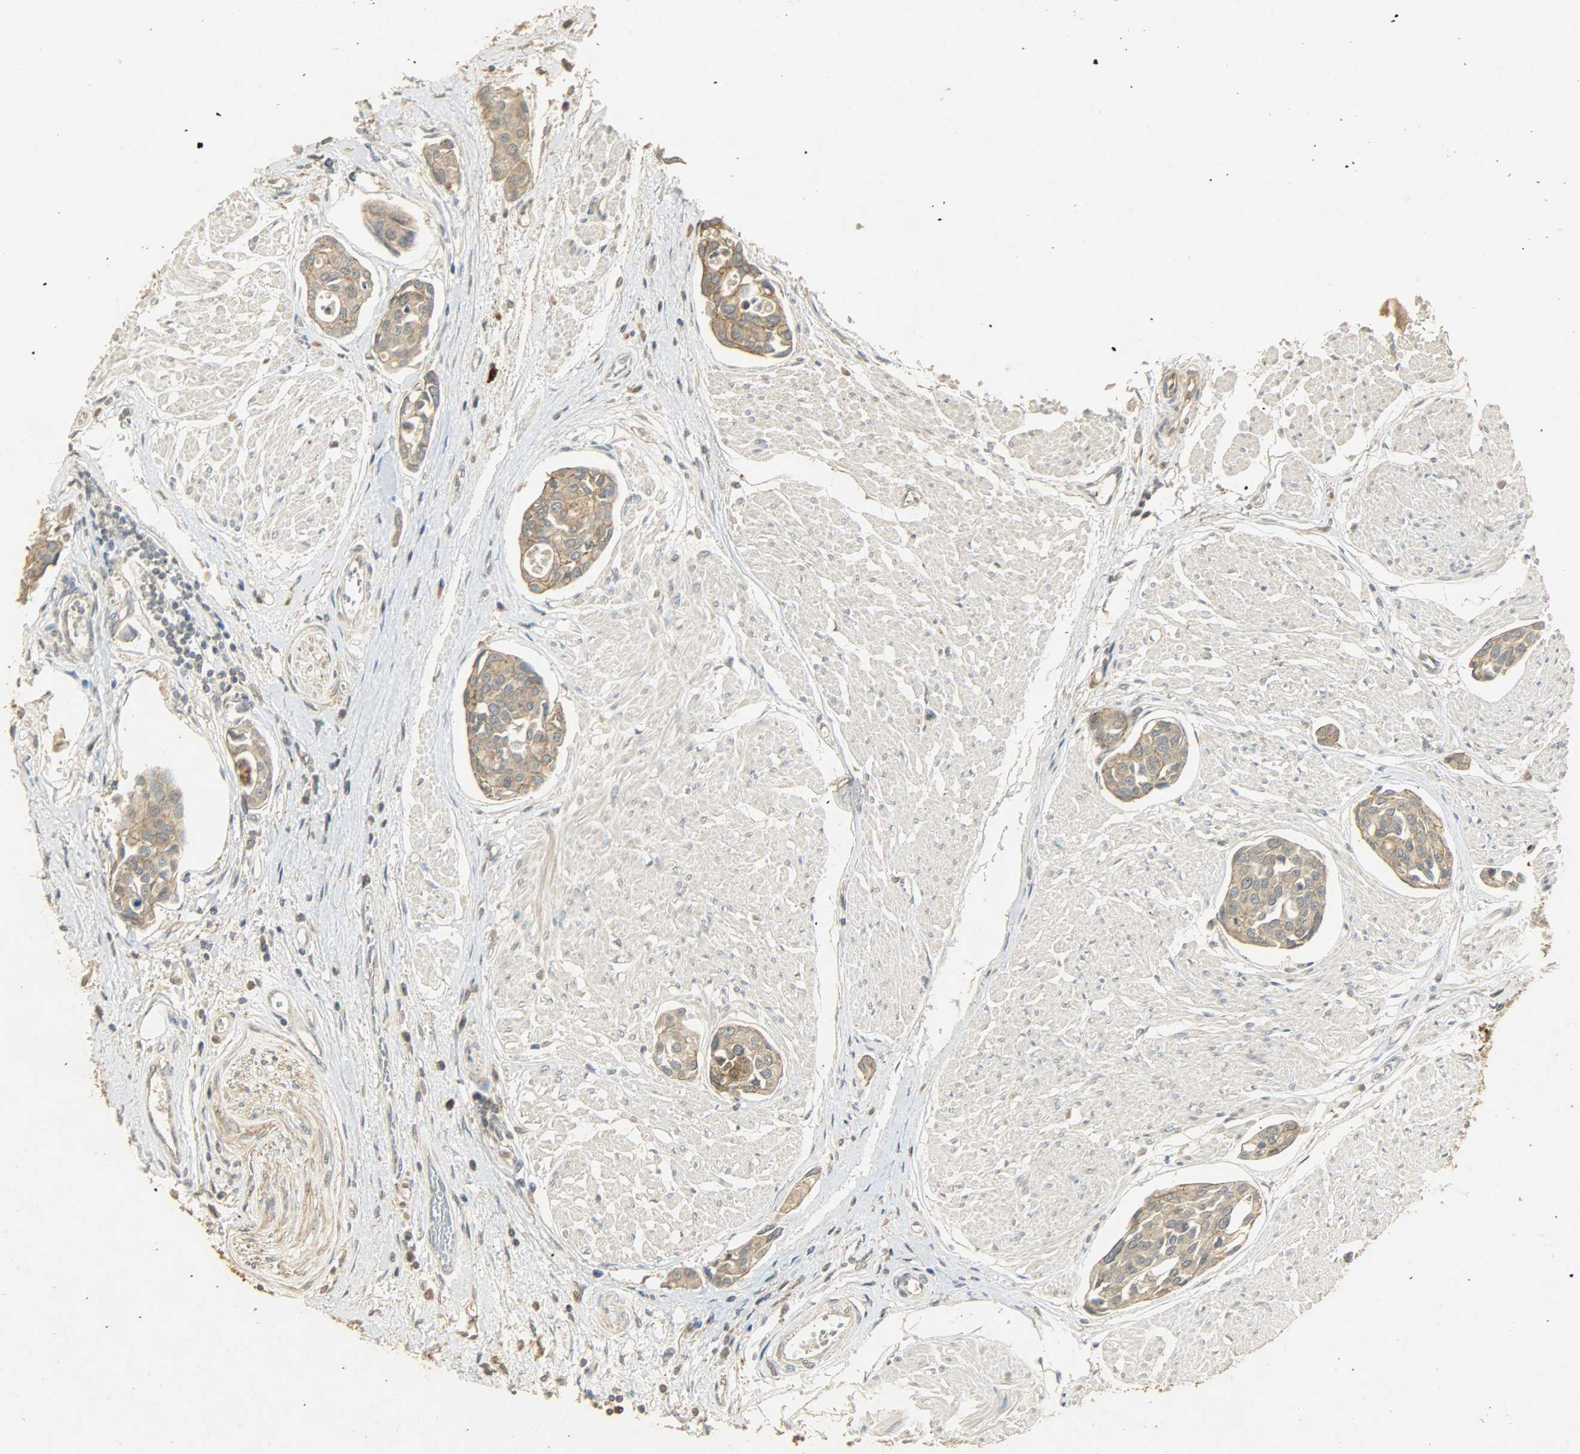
{"staining": {"intensity": "weak", "quantity": ">75%", "location": "cytoplasmic/membranous"}, "tissue": "urothelial cancer", "cell_type": "Tumor cells", "image_type": "cancer", "snomed": [{"axis": "morphology", "description": "Urothelial carcinoma, High grade"}, {"axis": "topography", "description": "Urinary bladder"}], "caption": "Immunohistochemistry of human high-grade urothelial carcinoma demonstrates low levels of weak cytoplasmic/membranous expression in about >75% of tumor cells. The protein is stained brown, and the nuclei are stained in blue (DAB IHC with brightfield microscopy, high magnification).", "gene": "ATP2B1", "patient": {"sex": "male", "age": 78}}